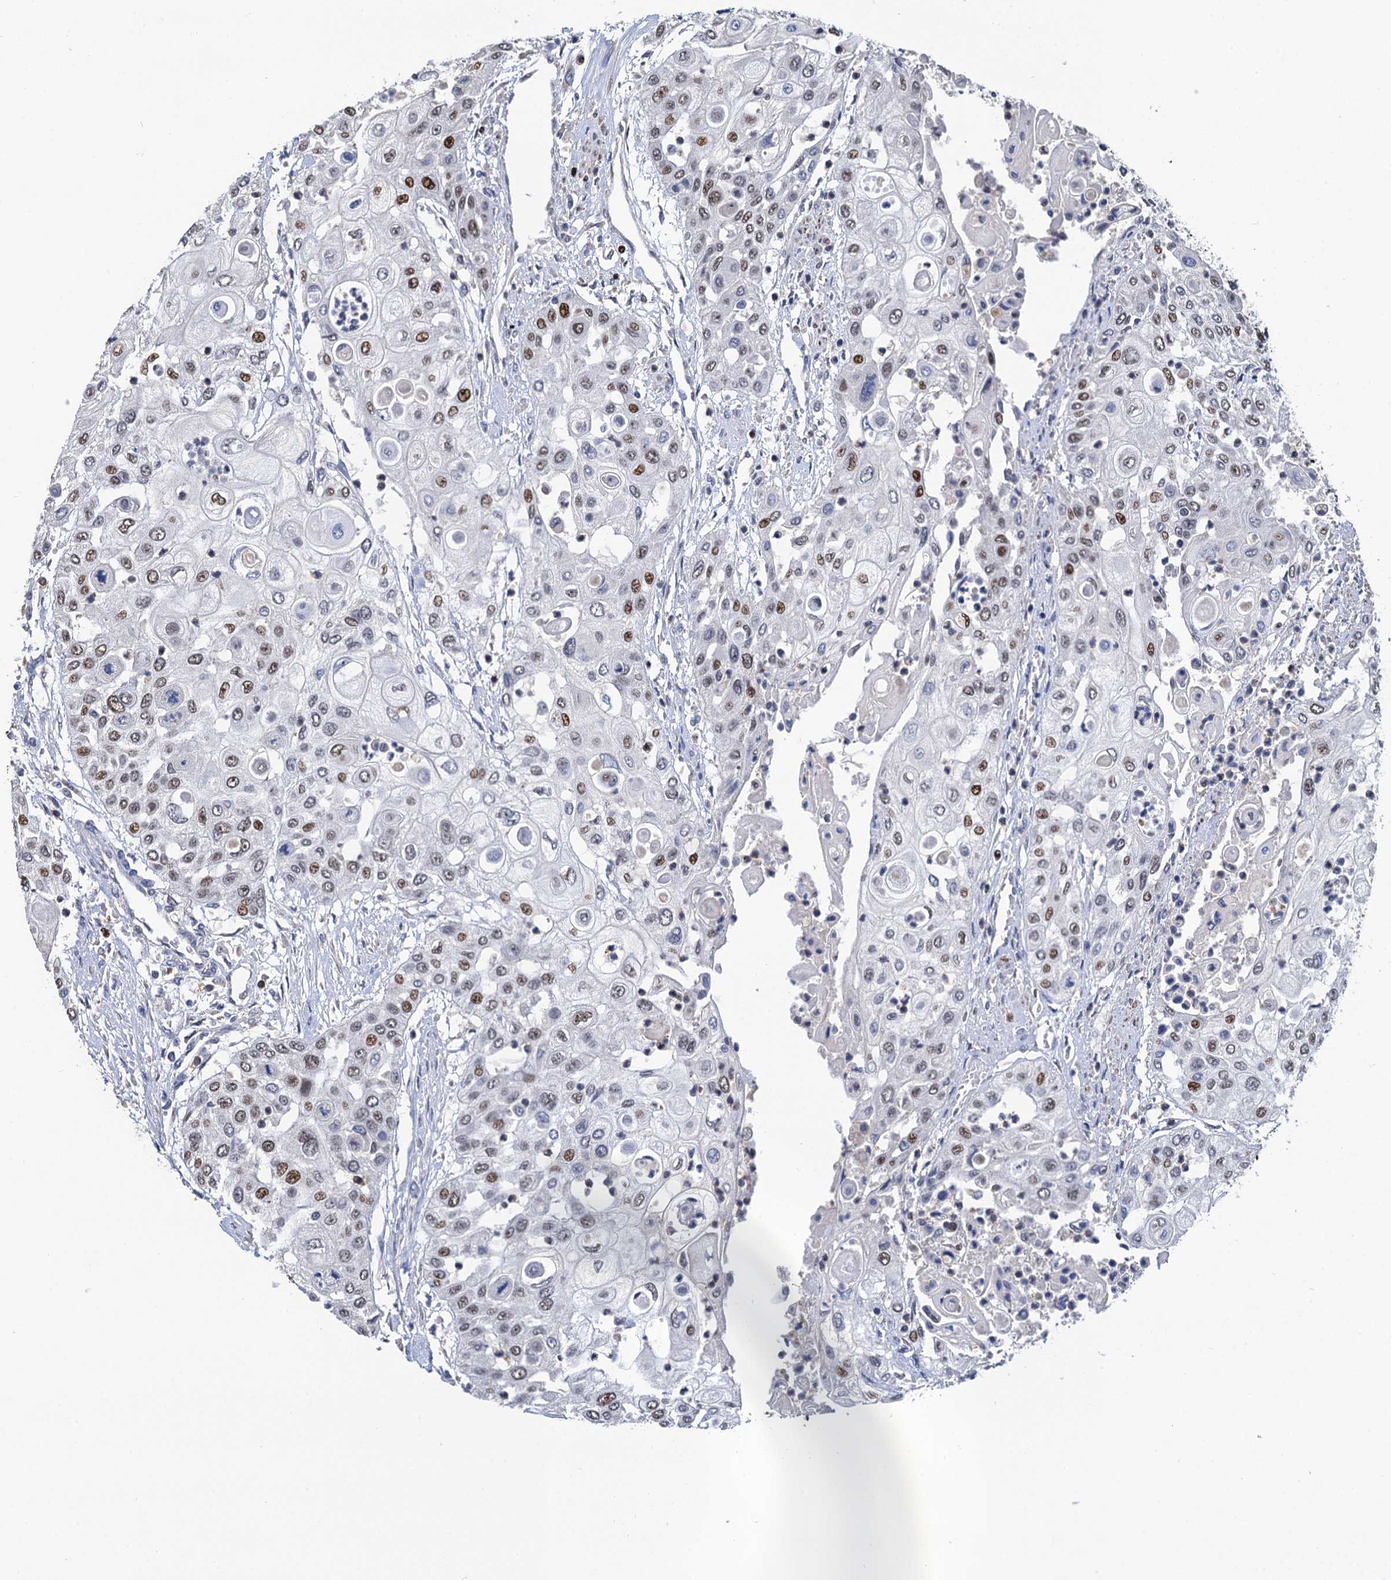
{"staining": {"intensity": "moderate", "quantity": "25%-75%", "location": "nuclear"}, "tissue": "urothelial cancer", "cell_type": "Tumor cells", "image_type": "cancer", "snomed": [{"axis": "morphology", "description": "Urothelial carcinoma, High grade"}, {"axis": "topography", "description": "Urinary bladder"}], "caption": "Immunohistochemistry of human high-grade urothelial carcinoma exhibits medium levels of moderate nuclear positivity in about 25%-75% of tumor cells.", "gene": "TSEN34", "patient": {"sex": "female", "age": 79}}